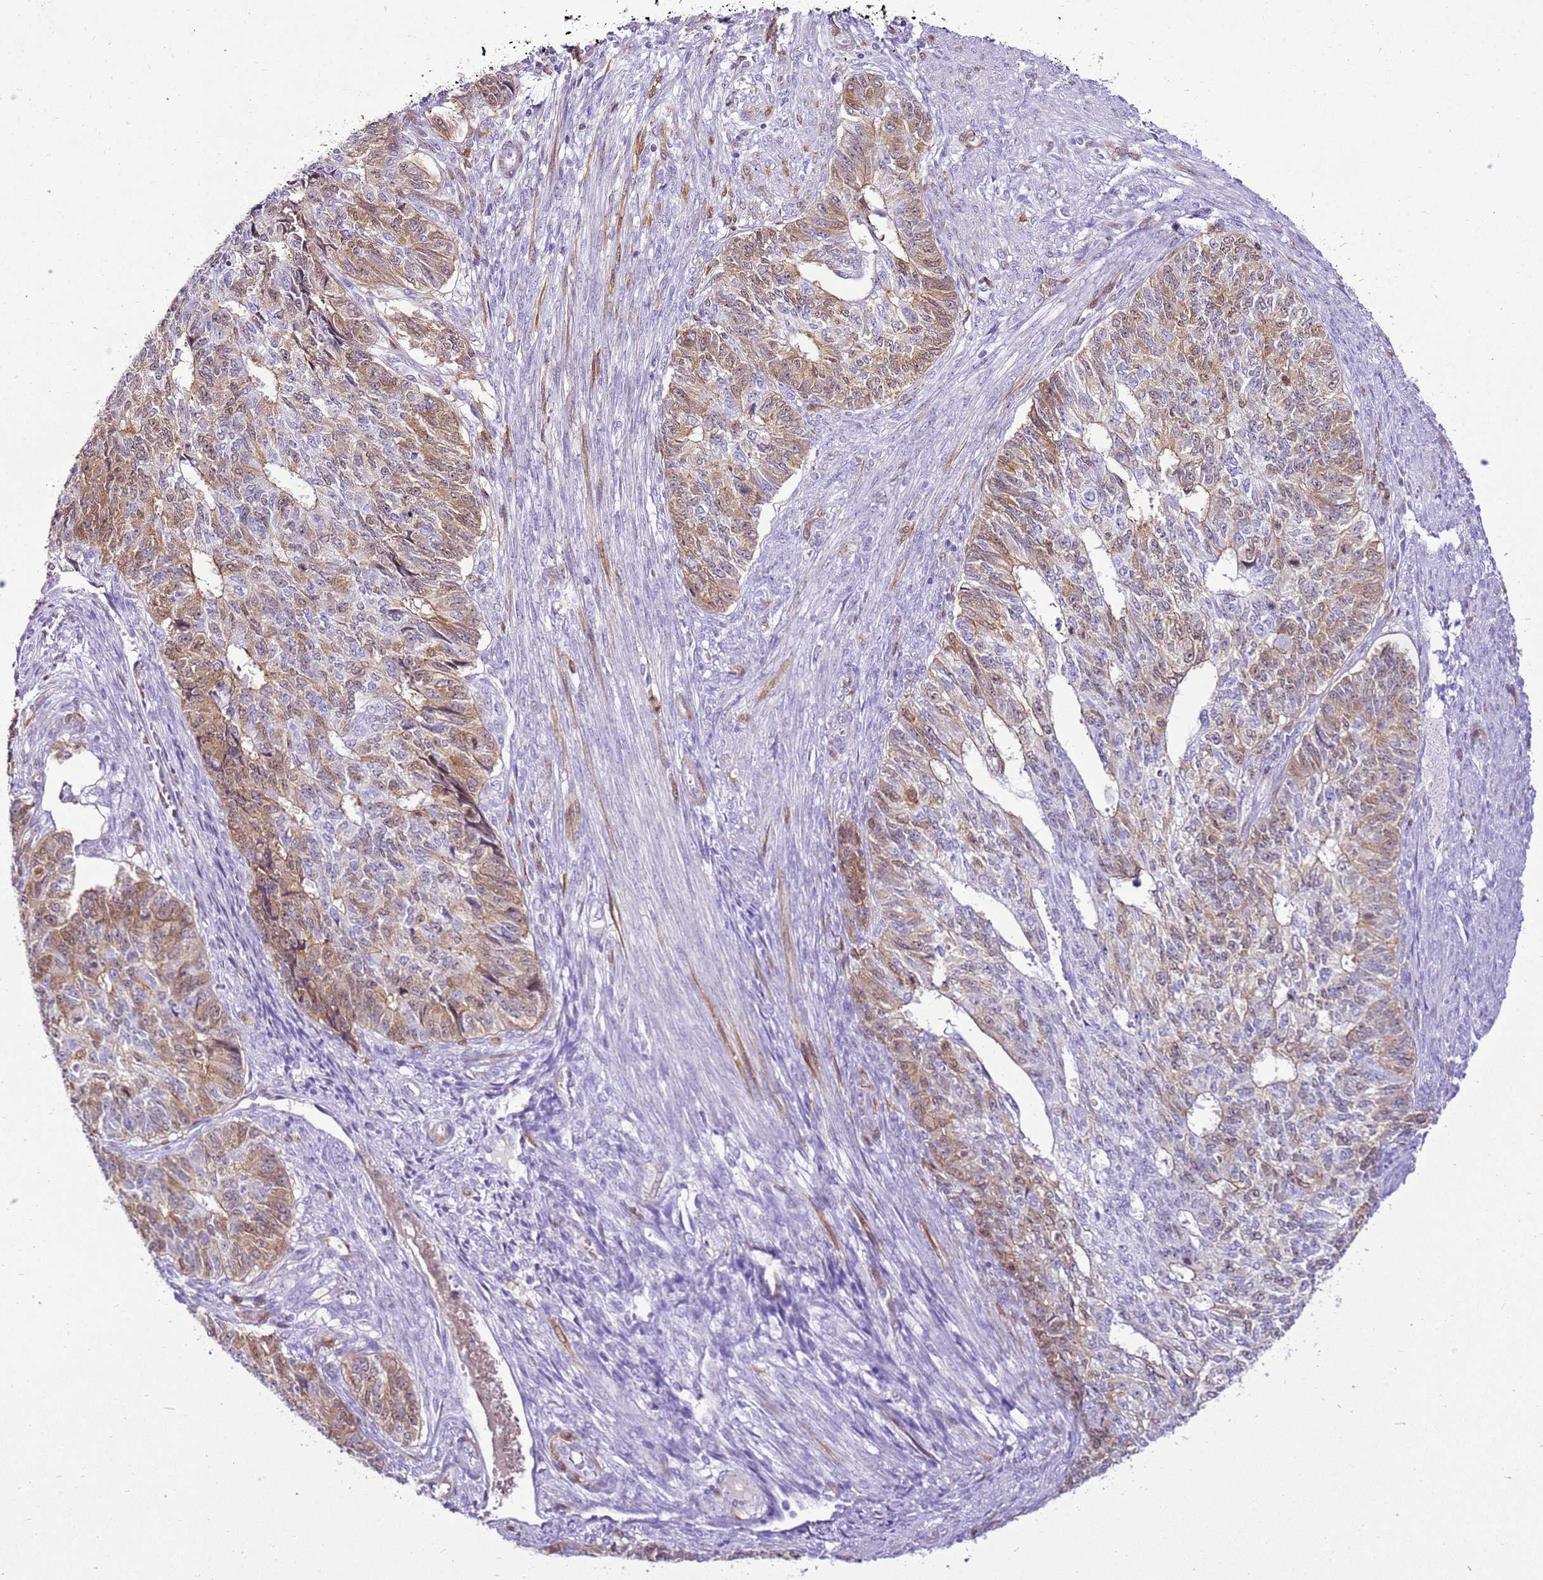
{"staining": {"intensity": "moderate", "quantity": "25%-75%", "location": "cytoplasmic/membranous,nuclear"}, "tissue": "endometrial cancer", "cell_type": "Tumor cells", "image_type": "cancer", "snomed": [{"axis": "morphology", "description": "Adenocarcinoma, NOS"}, {"axis": "topography", "description": "Endometrium"}], "caption": "The histopathology image shows immunohistochemical staining of endometrial adenocarcinoma. There is moderate cytoplasmic/membranous and nuclear expression is identified in approximately 25%-75% of tumor cells. The protein is stained brown, and the nuclei are stained in blue (DAB IHC with brightfield microscopy, high magnification).", "gene": "SPC25", "patient": {"sex": "female", "age": 32}}